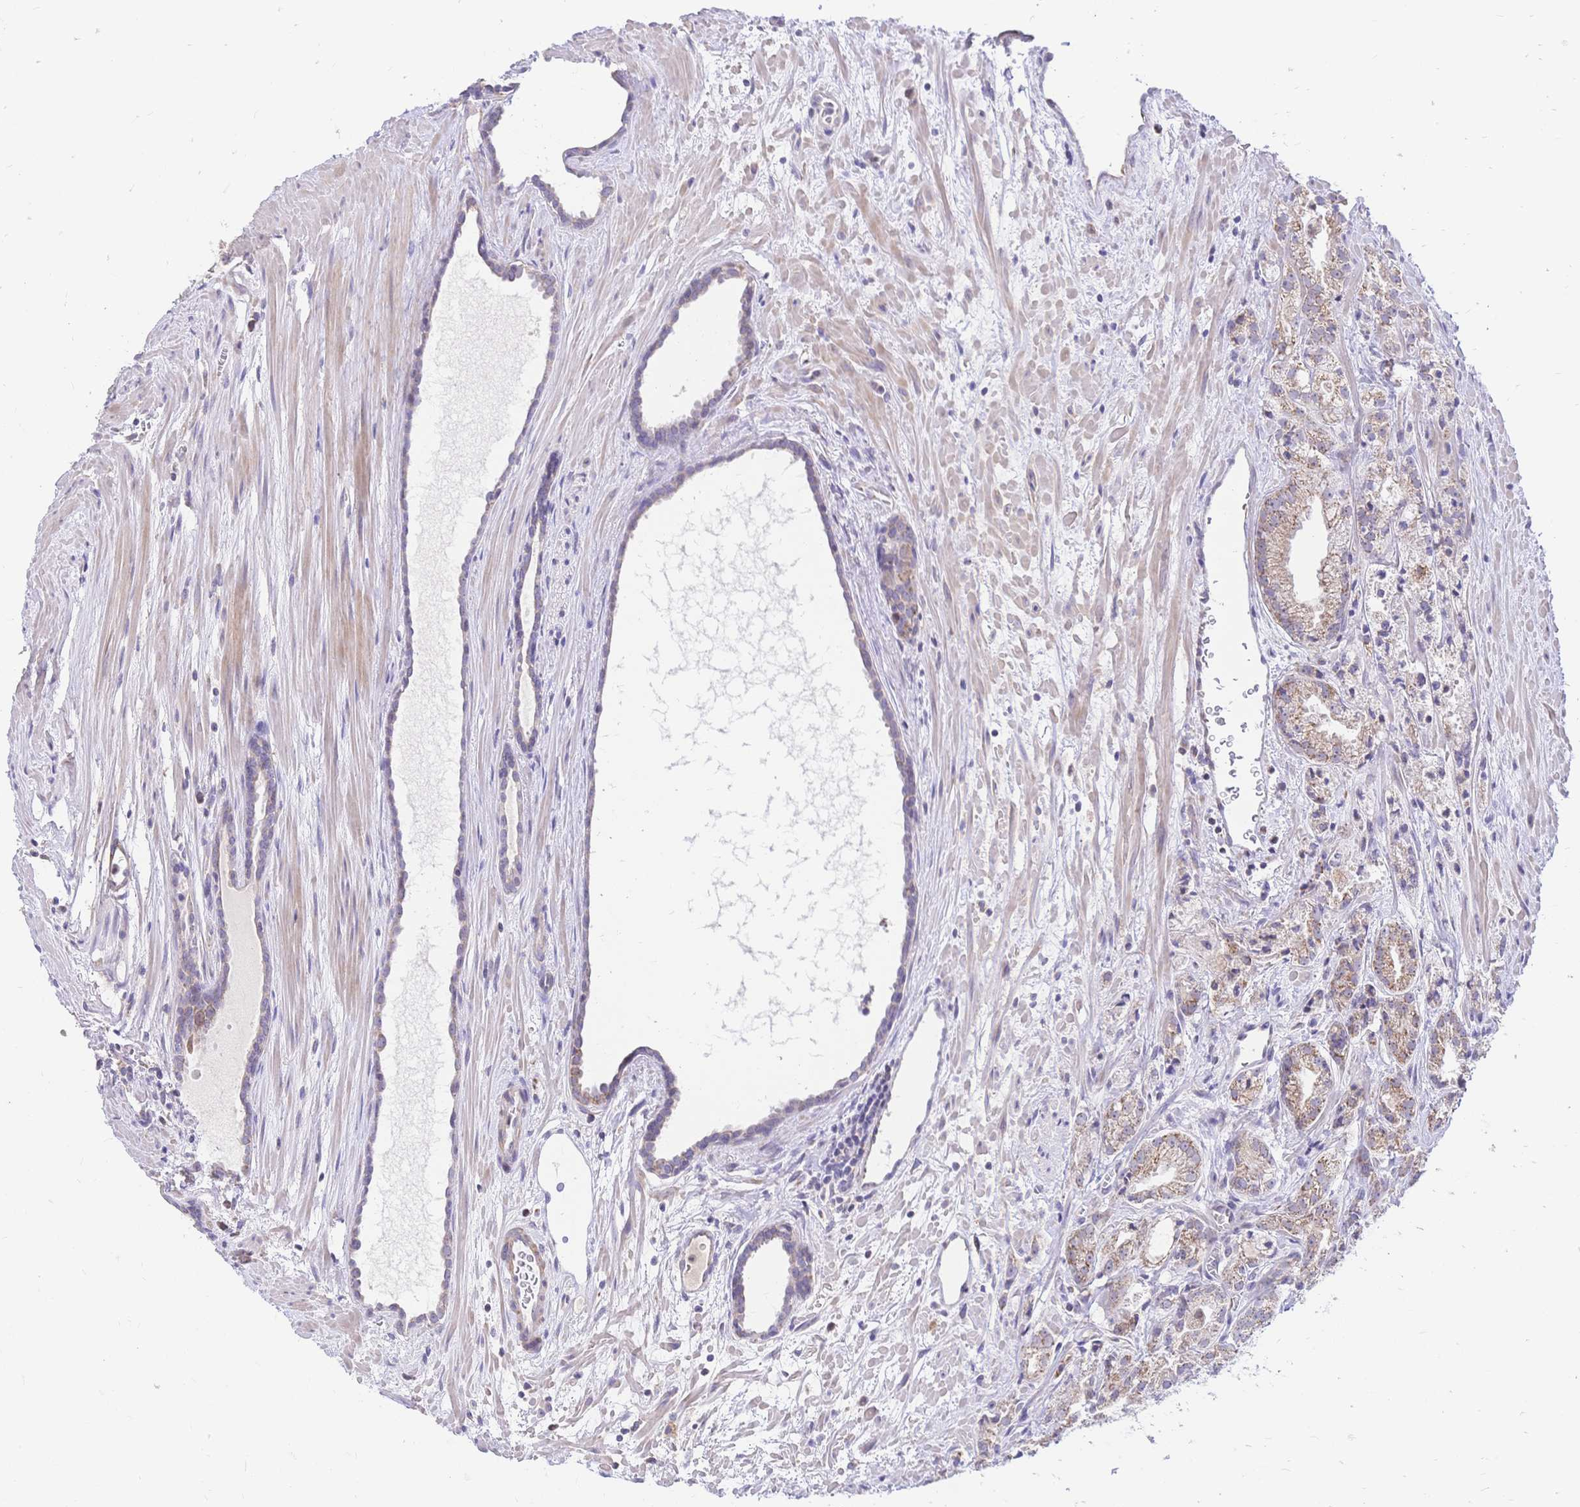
{"staining": {"intensity": "weak", "quantity": "25%-75%", "location": "cytoplasmic/membranous"}, "tissue": "prostate cancer", "cell_type": "Tumor cells", "image_type": "cancer", "snomed": [{"axis": "morphology", "description": "Adenocarcinoma, High grade"}, {"axis": "topography", "description": "Prostate"}], "caption": "There is low levels of weak cytoplasmic/membranous staining in tumor cells of prostate cancer (high-grade adenocarcinoma), as demonstrated by immunohistochemical staining (brown color).", "gene": "CLEC18B", "patient": {"sex": "male", "age": 68}}